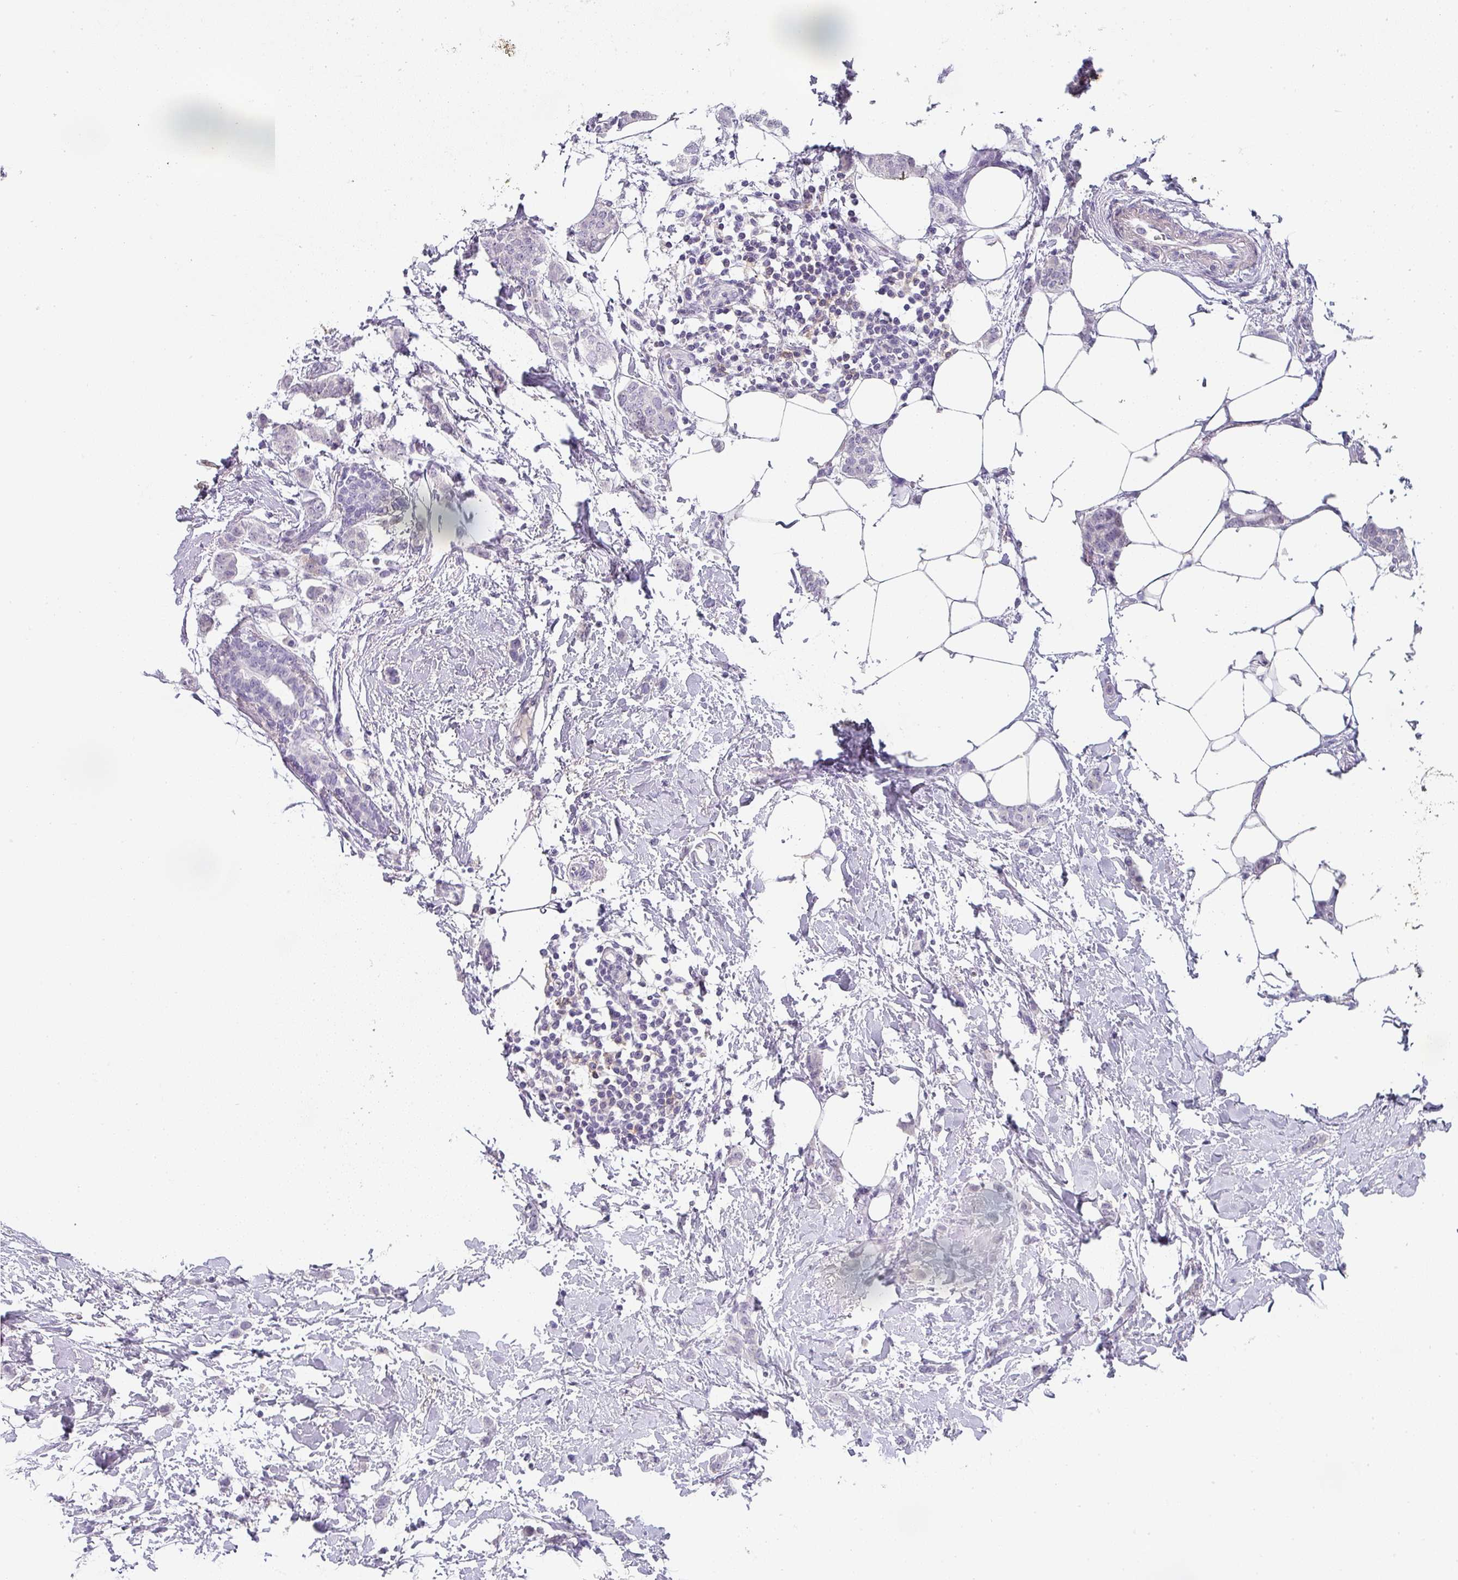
{"staining": {"intensity": "negative", "quantity": "none", "location": "none"}, "tissue": "breast cancer", "cell_type": "Tumor cells", "image_type": "cancer", "snomed": [{"axis": "morphology", "description": "Duct carcinoma"}, {"axis": "topography", "description": "Breast"}], "caption": "A micrograph of infiltrating ductal carcinoma (breast) stained for a protein reveals no brown staining in tumor cells. (IHC, brightfield microscopy, high magnification).", "gene": "BTLA", "patient": {"sex": "female", "age": 72}}